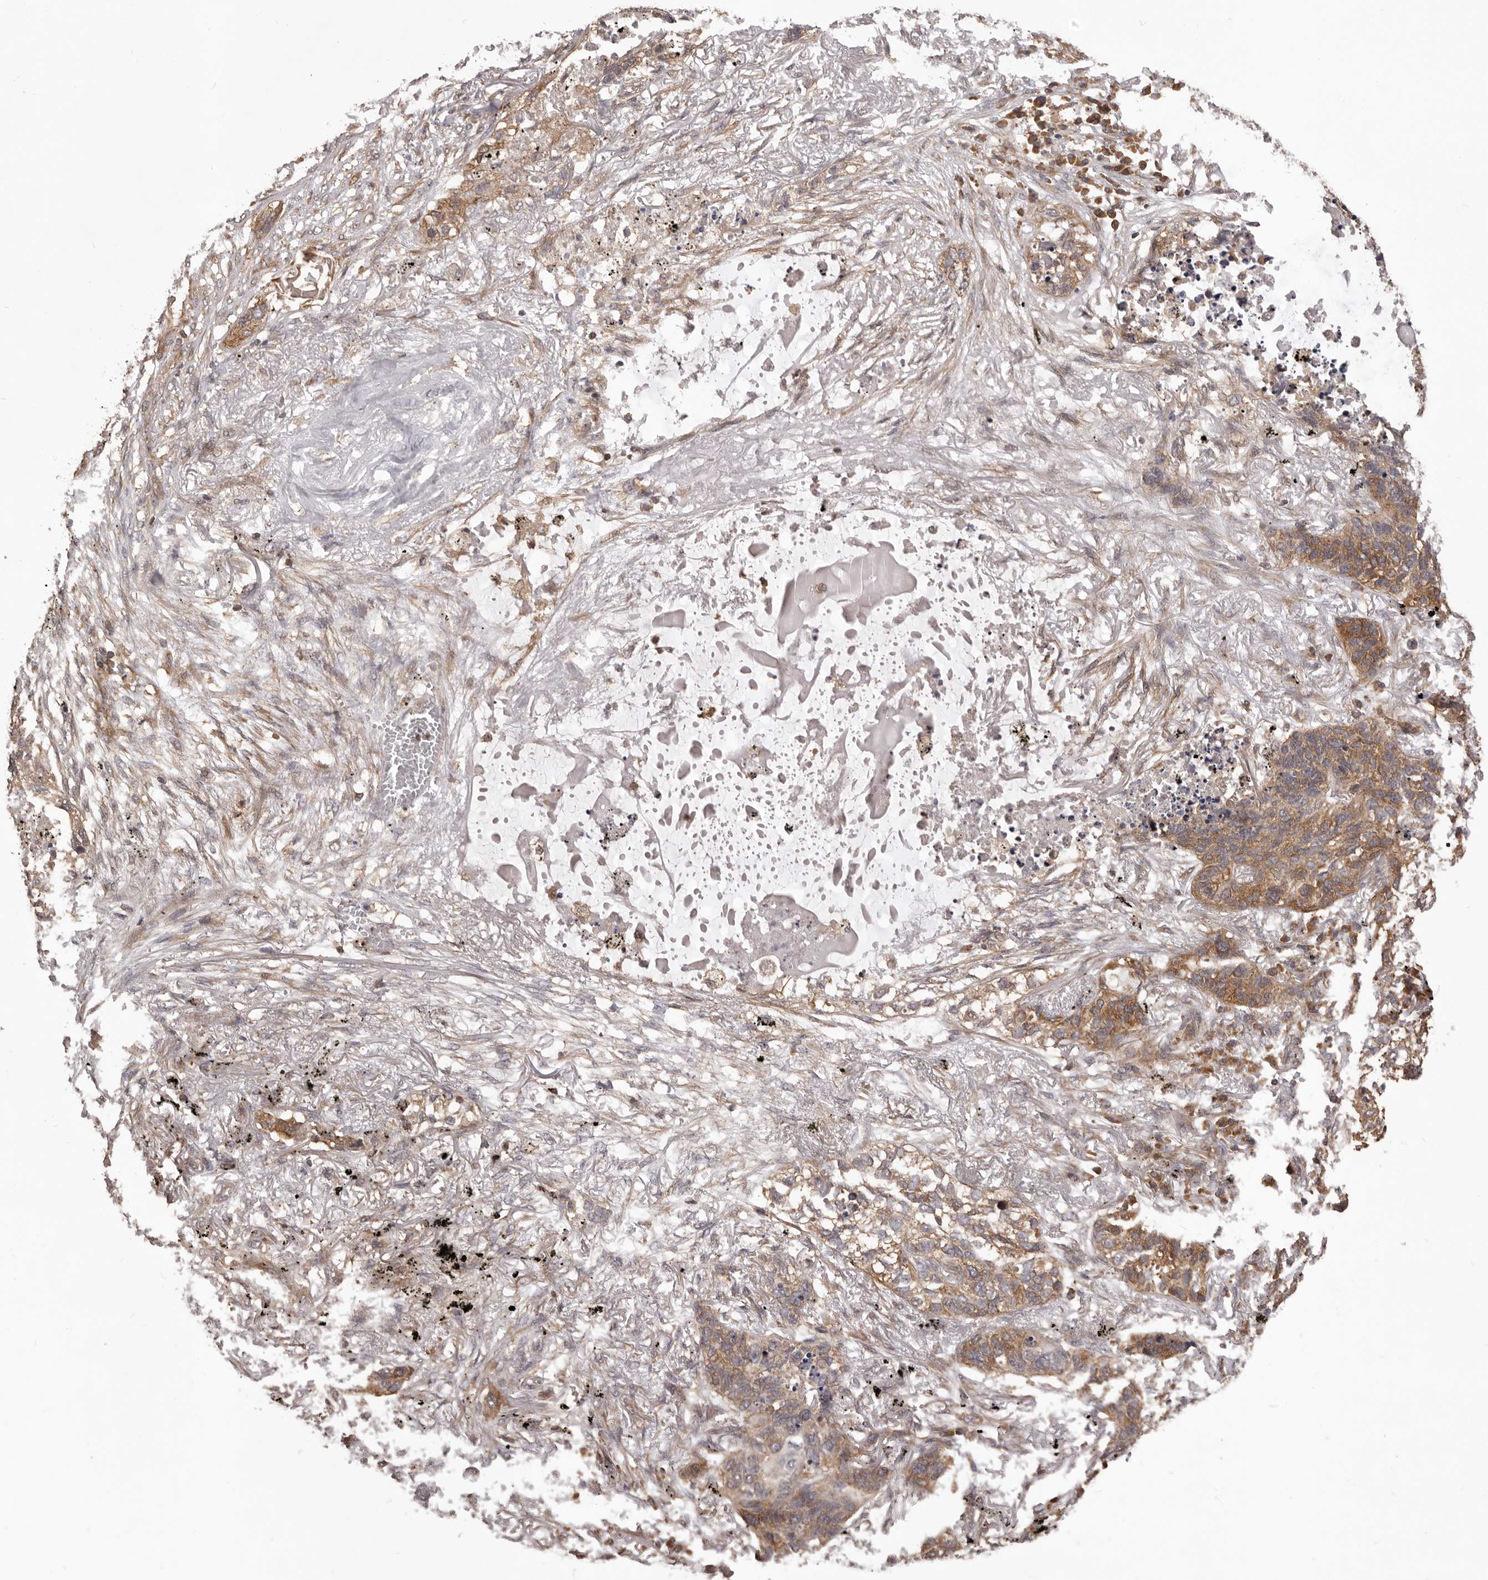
{"staining": {"intensity": "moderate", "quantity": ">75%", "location": "cytoplasmic/membranous"}, "tissue": "lung cancer", "cell_type": "Tumor cells", "image_type": "cancer", "snomed": [{"axis": "morphology", "description": "Squamous cell carcinoma, NOS"}, {"axis": "topography", "description": "Lung"}], "caption": "This image shows IHC staining of lung cancer (squamous cell carcinoma), with medium moderate cytoplasmic/membranous positivity in about >75% of tumor cells.", "gene": "HBS1L", "patient": {"sex": "female", "age": 63}}